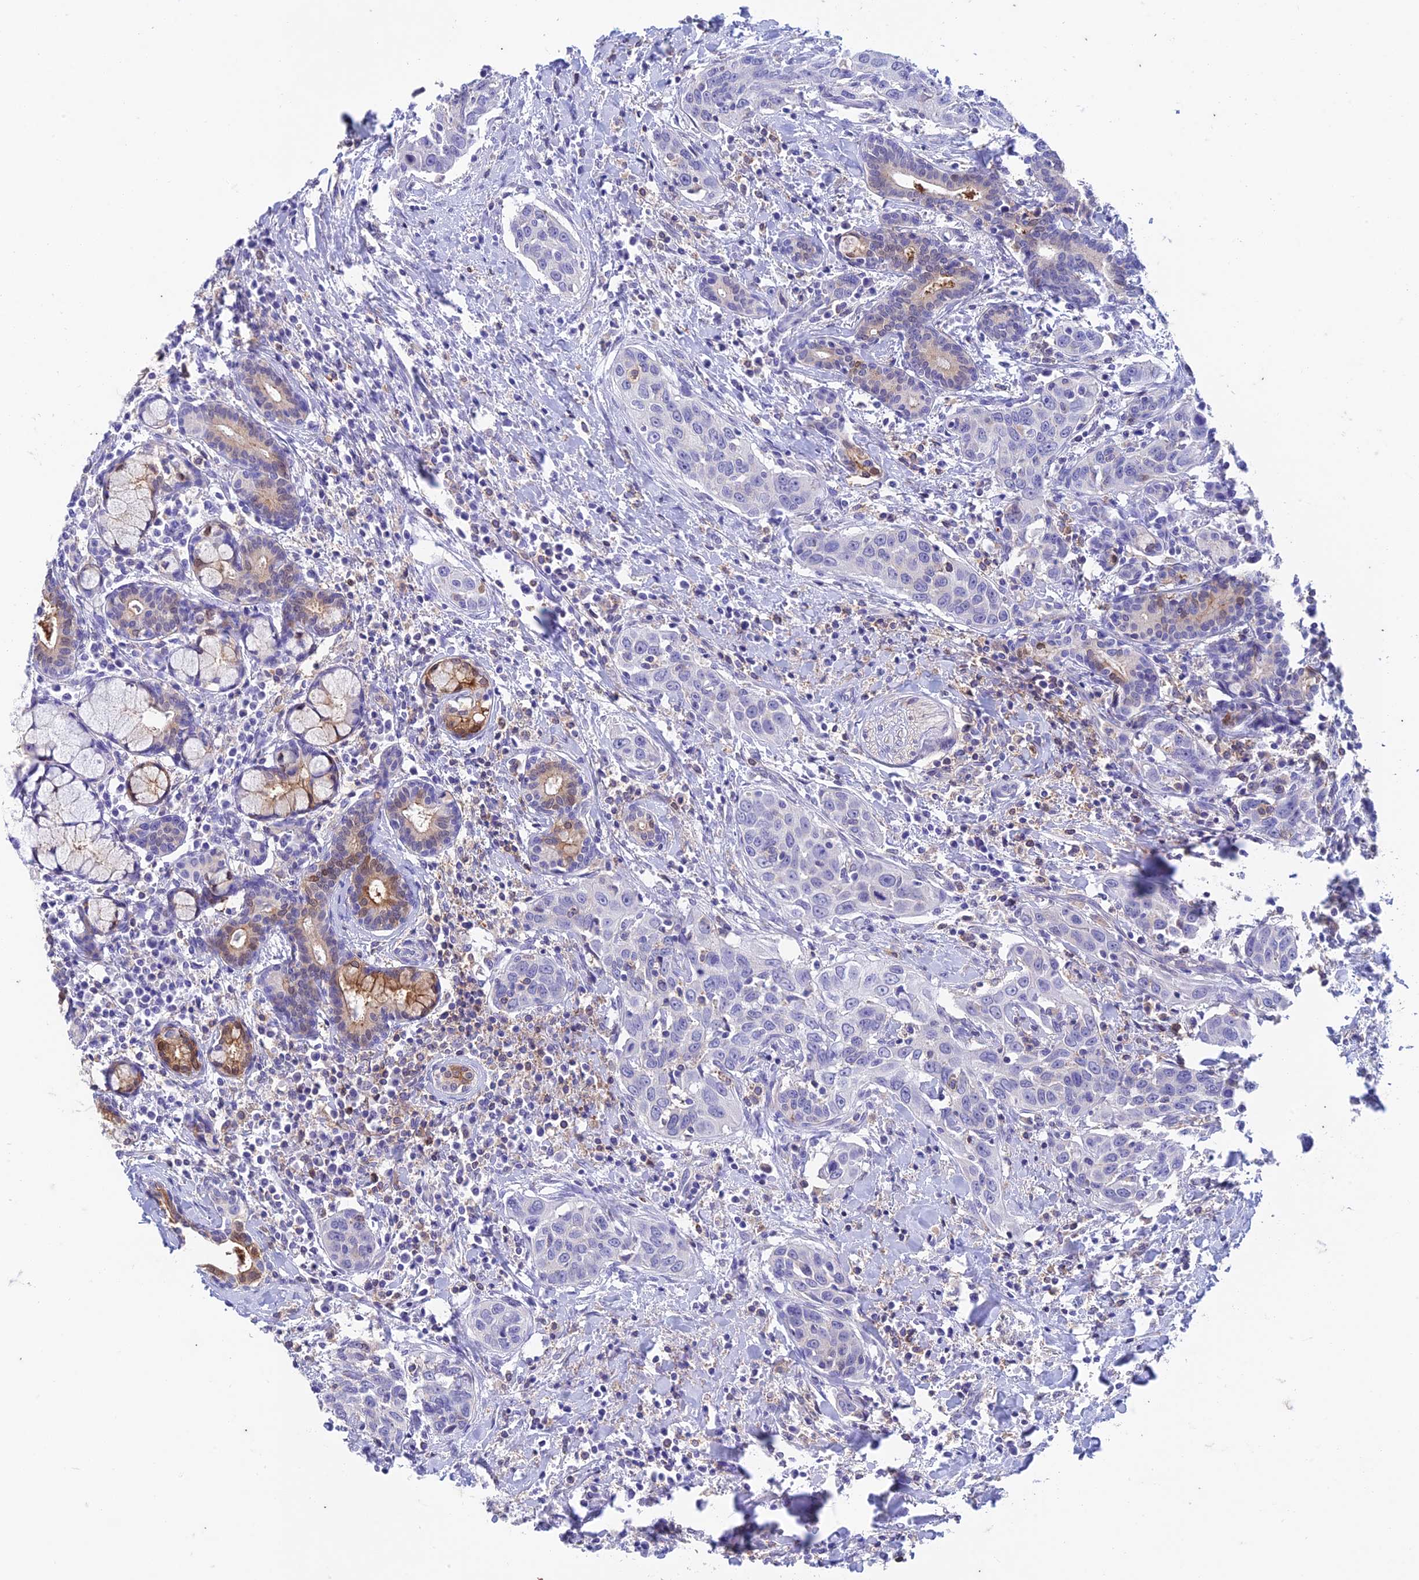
{"staining": {"intensity": "negative", "quantity": "none", "location": "none"}, "tissue": "head and neck cancer", "cell_type": "Tumor cells", "image_type": "cancer", "snomed": [{"axis": "morphology", "description": "Squamous cell carcinoma, NOS"}, {"axis": "topography", "description": "Oral tissue"}, {"axis": "topography", "description": "Head-Neck"}], "caption": "DAB (3,3'-diaminobenzidine) immunohistochemical staining of human head and neck cancer (squamous cell carcinoma) shows no significant staining in tumor cells.", "gene": "FGF7", "patient": {"sex": "female", "age": 50}}